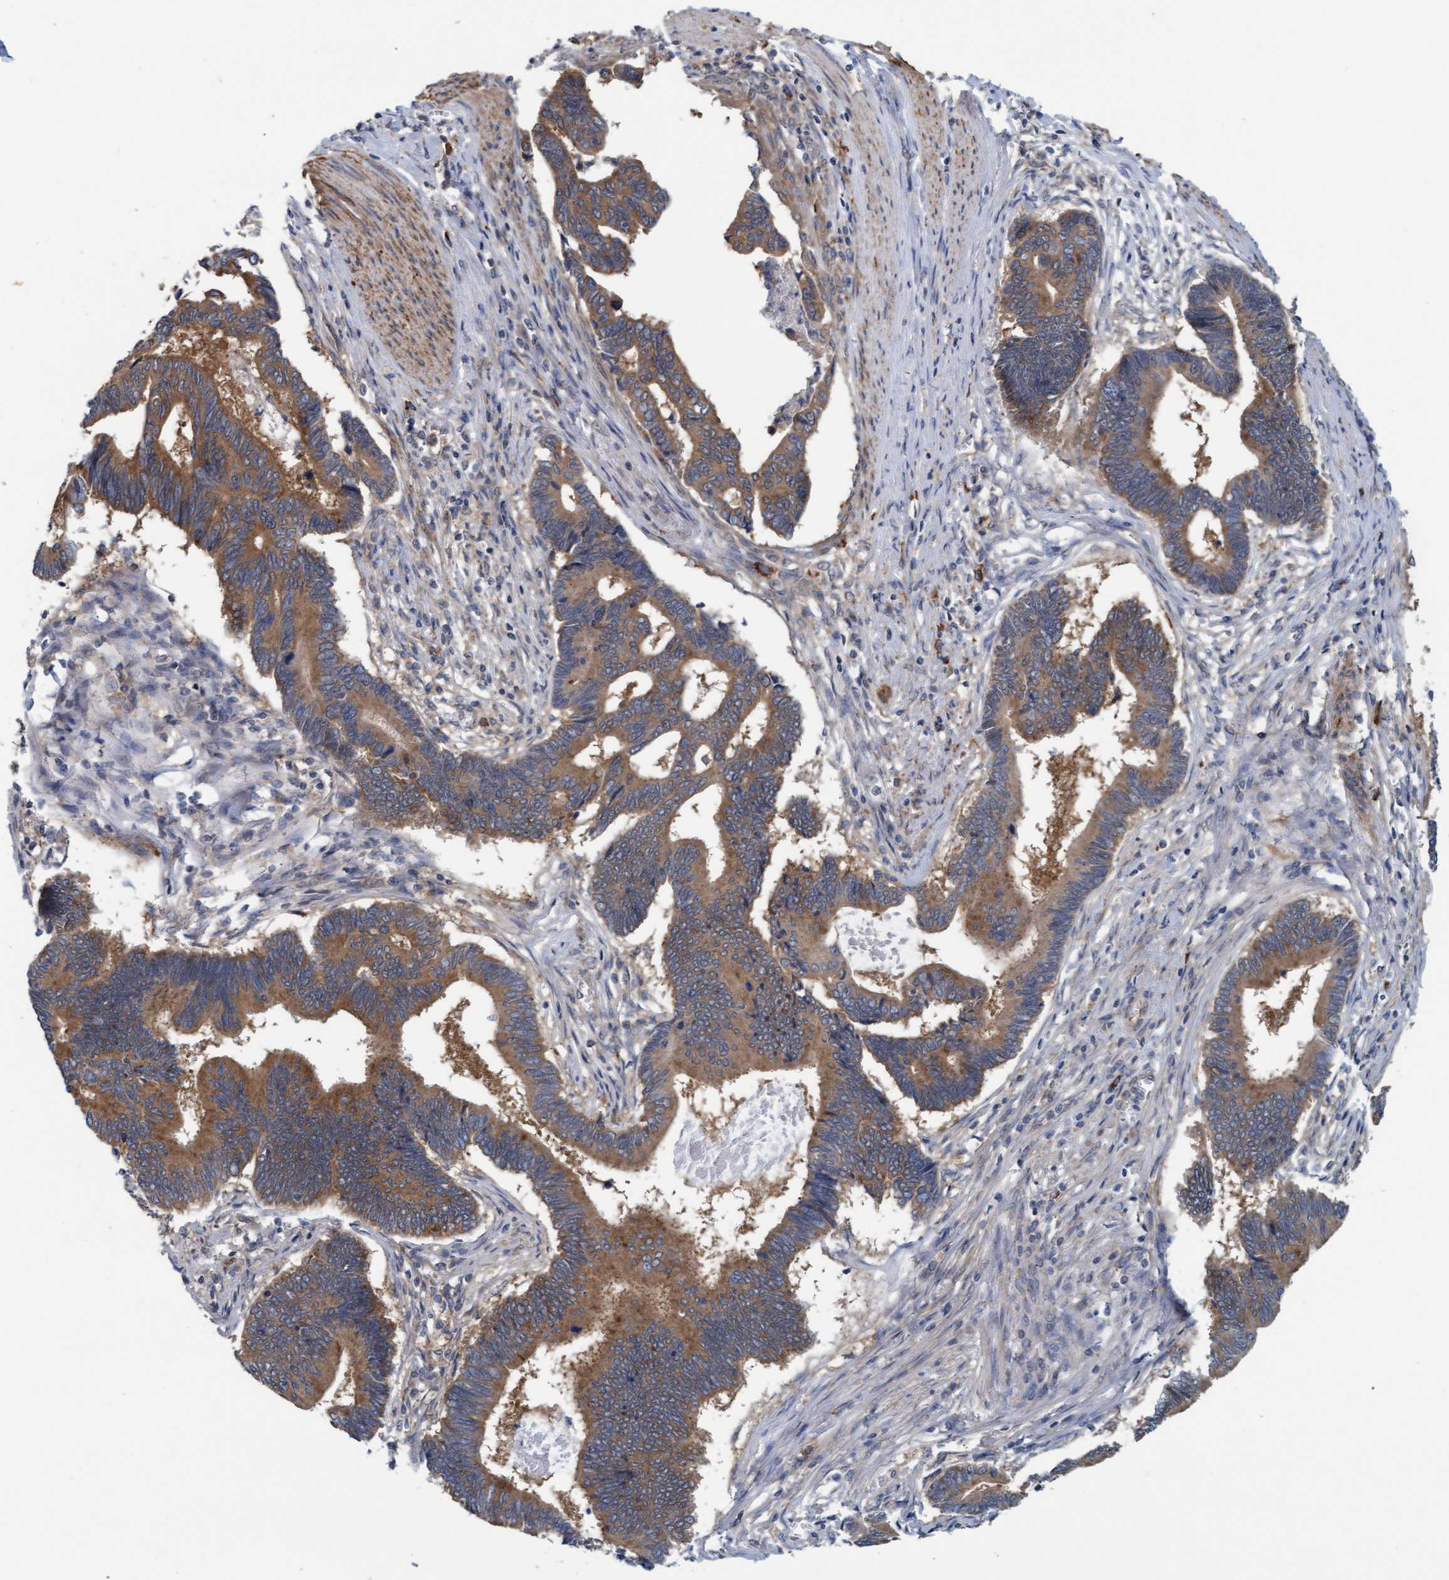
{"staining": {"intensity": "moderate", "quantity": ">75%", "location": "cytoplasmic/membranous"}, "tissue": "pancreatic cancer", "cell_type": "Tumor cells", "image_type": "cancer", "snomed": [{"axis": "morphology", "description": "Adenocarcinoma, NOS"}, {"axis": "topography", "description": "Pancreas"}], "caption": "Pancreatic cancer (adenocarcinoma) stained with IHC reveals moderate cytoplasmic/membranous staining in about >75% of tumor cells.", "gene": "LRSAM1", "patient": {"sex": "female", "age": 70}}